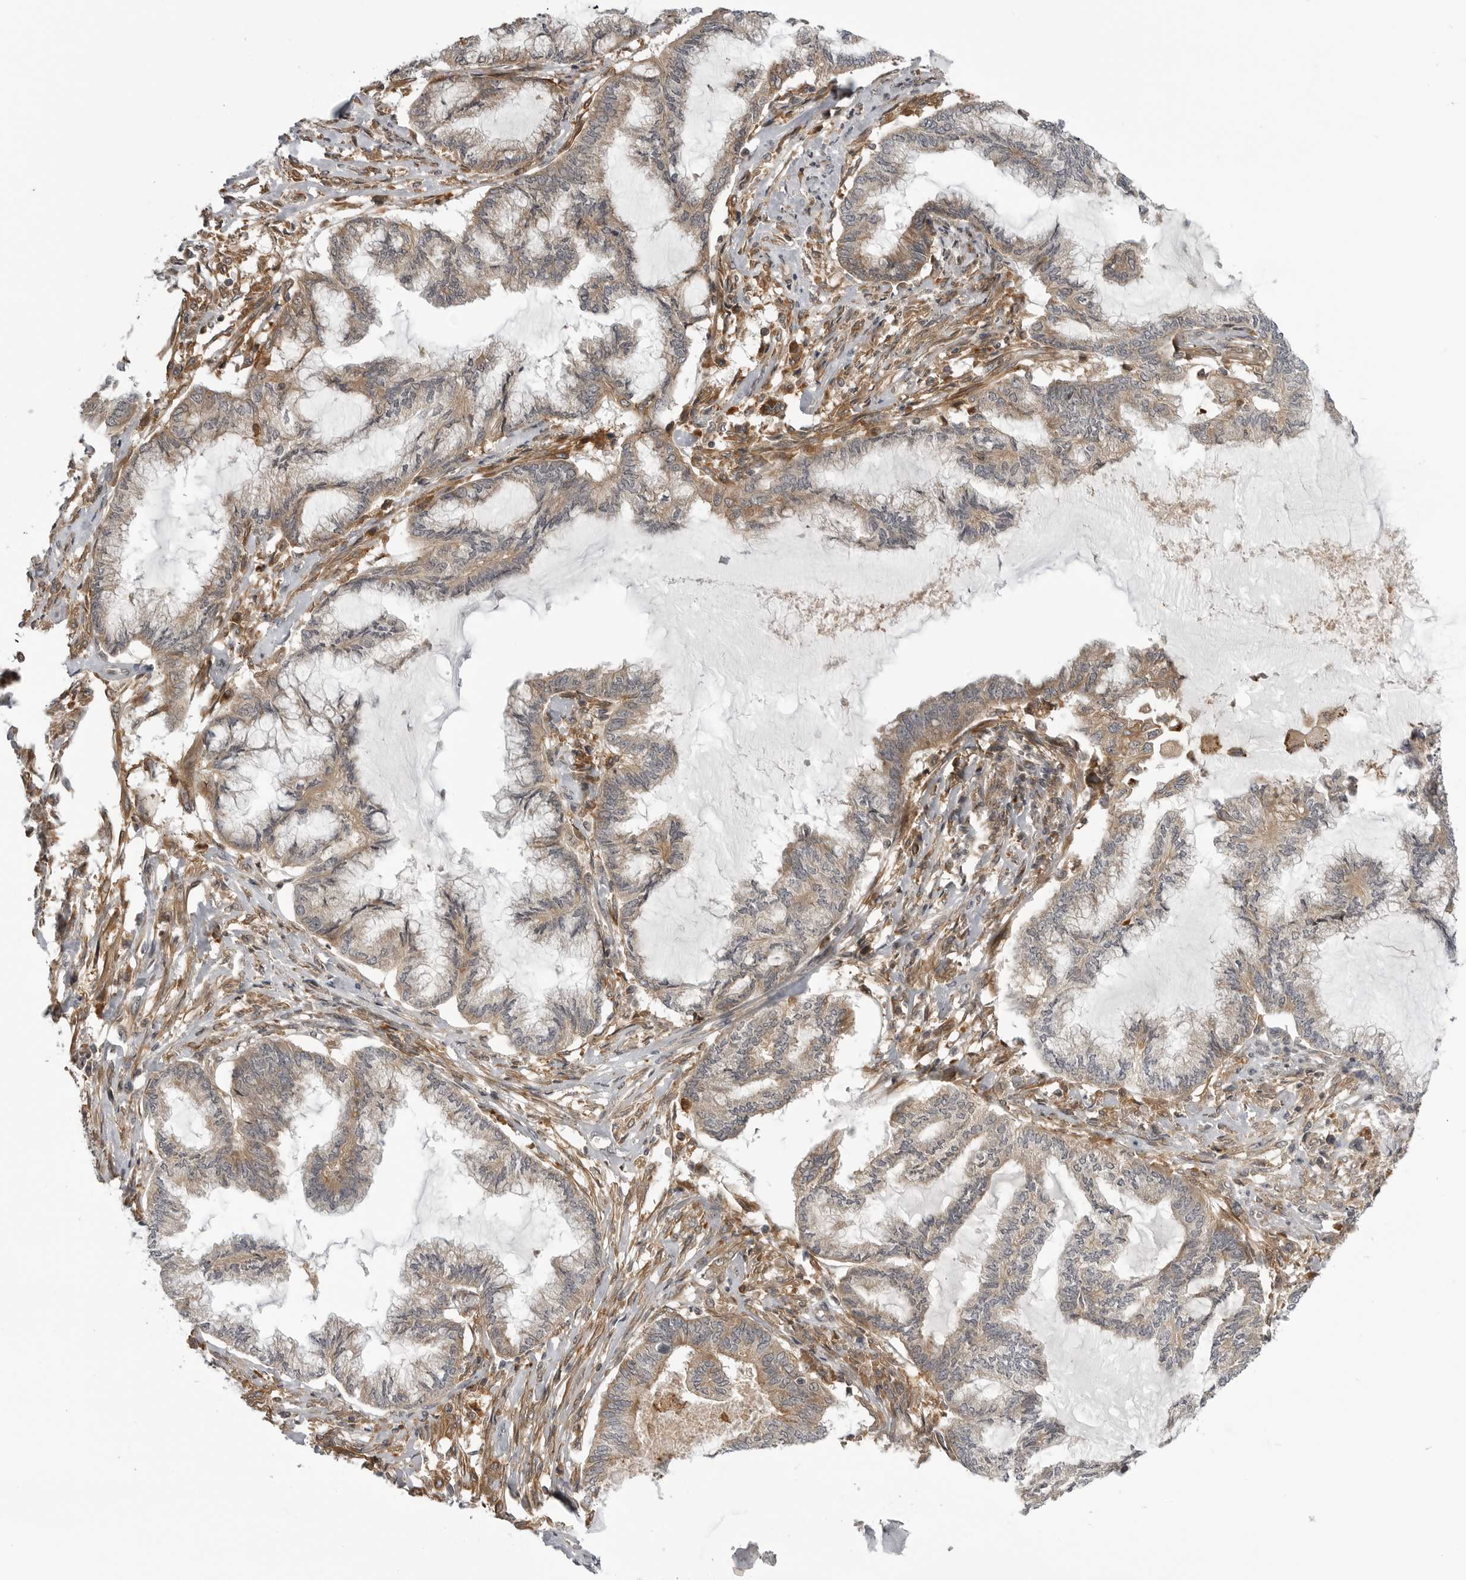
{"staining": {"intensity": "weak", "quantity": ">75%", "location": "cytoplasmic/membranous"}, "tissue": "endometrial cancer", "cell_type": "Tumor cells", "image_type": "cancer", "snomed": [{"axis": "morphology", "description": "Adenocarcinoma, NOS"}, {"axis": "topography", "description": "Endometrium"}], "caption": "Immunohistochemical staining of endometrial cancer reveals low levels of weak cytoplasmic/membranous positivity in approximately >75% of tumor cells.", "gene": "LRRC45", "patient": {"sex": "female", "age": 86}}